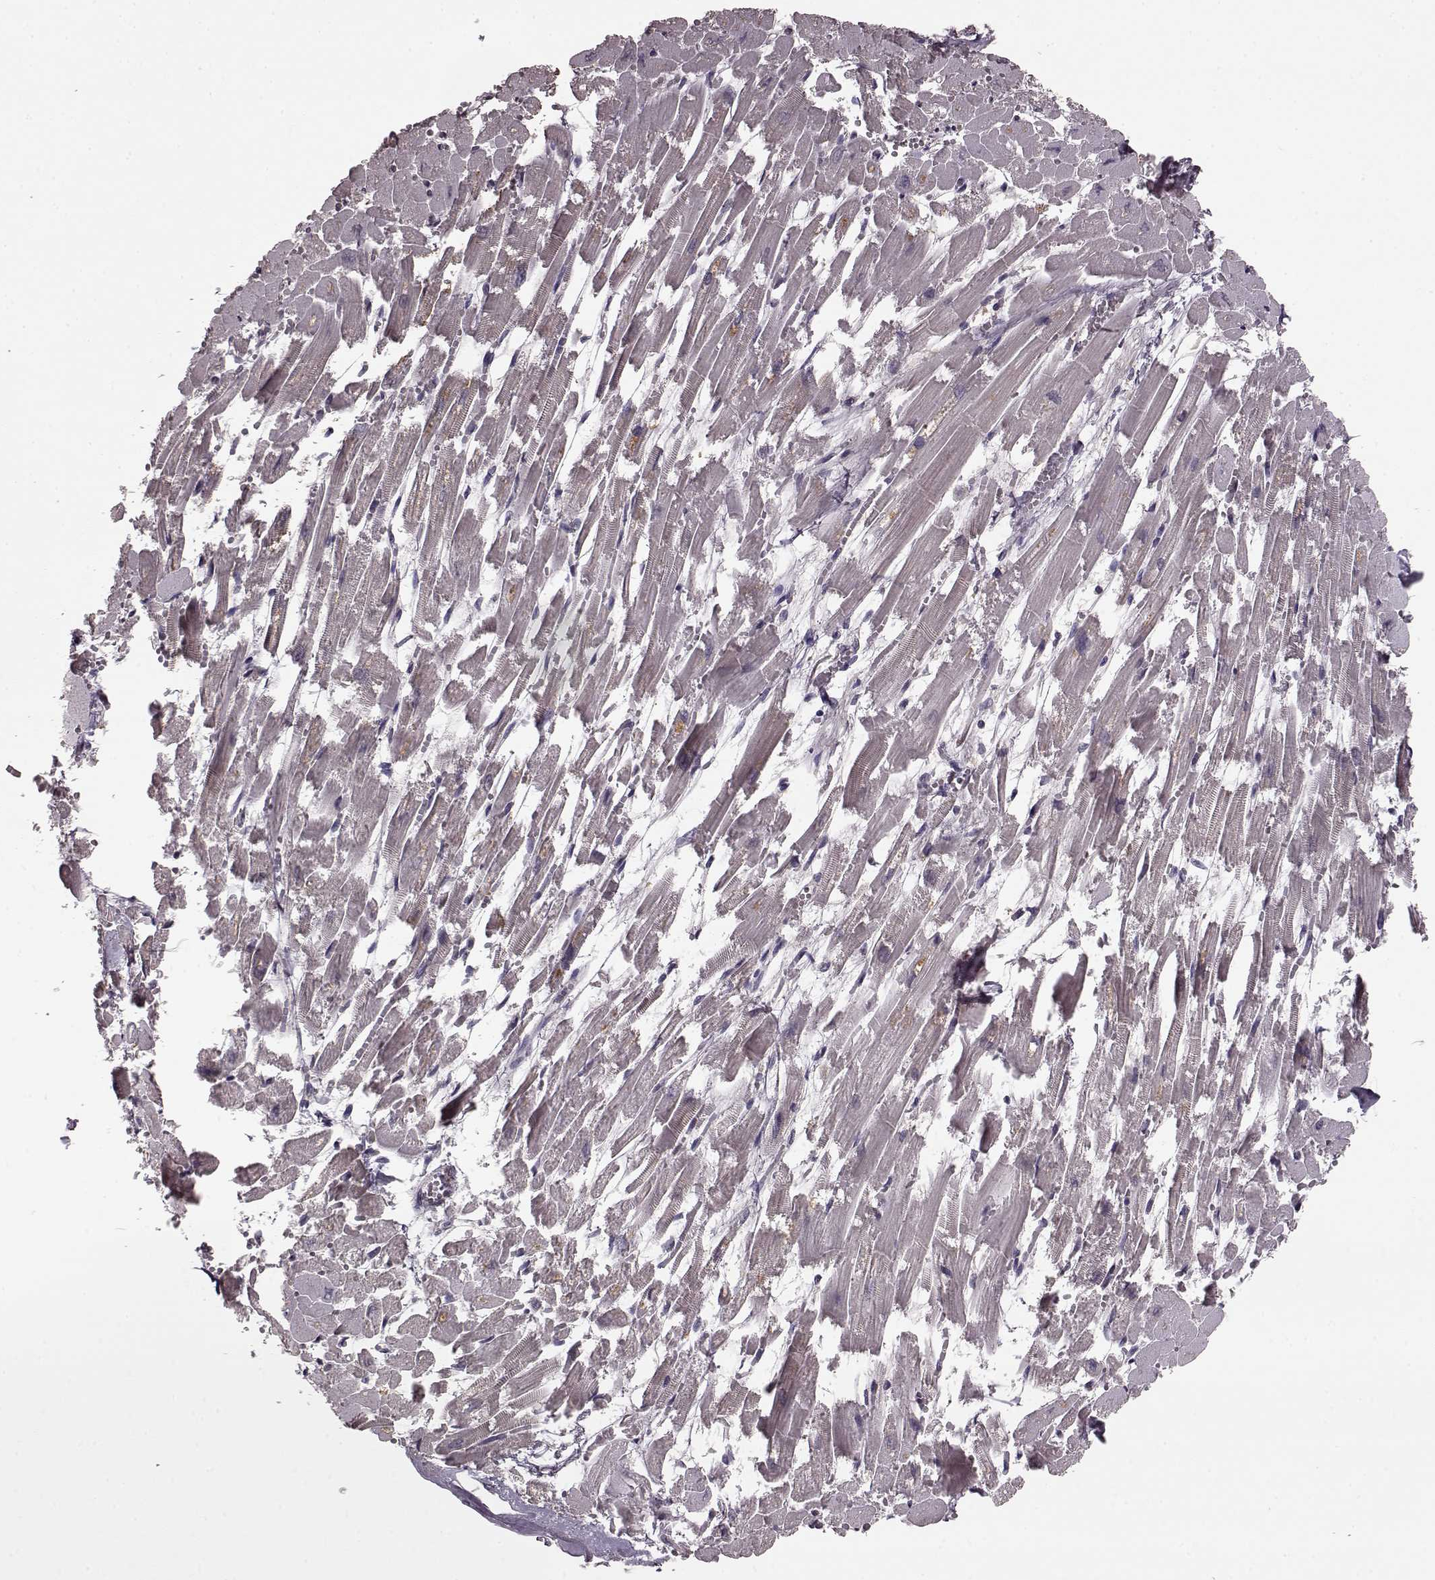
{"staining": {"intensity": "negative", "quantity": "none", "location": "none"}, "tissue": "heart muscle", "cell_type": "Cardiomyocytes", "image_type": "normal", "snomed": [{"axis": "morphology", "description": "Normal tissue, NOS"}, {"axis": "topography", "description": "Heart"}], "caption": "DAB (3,3'-diaminobenzidine) immunohistochemical staining of benign heart muscle reveals no significant positivity in cardiomyocytes. (DAB (3,3'-diaminobenzidine) immunohistochemistry (IHC) visualized using brightfield microscopy, high magnification).", "gene": "NRL", "patient": {"sex": "female", "age": 52}}